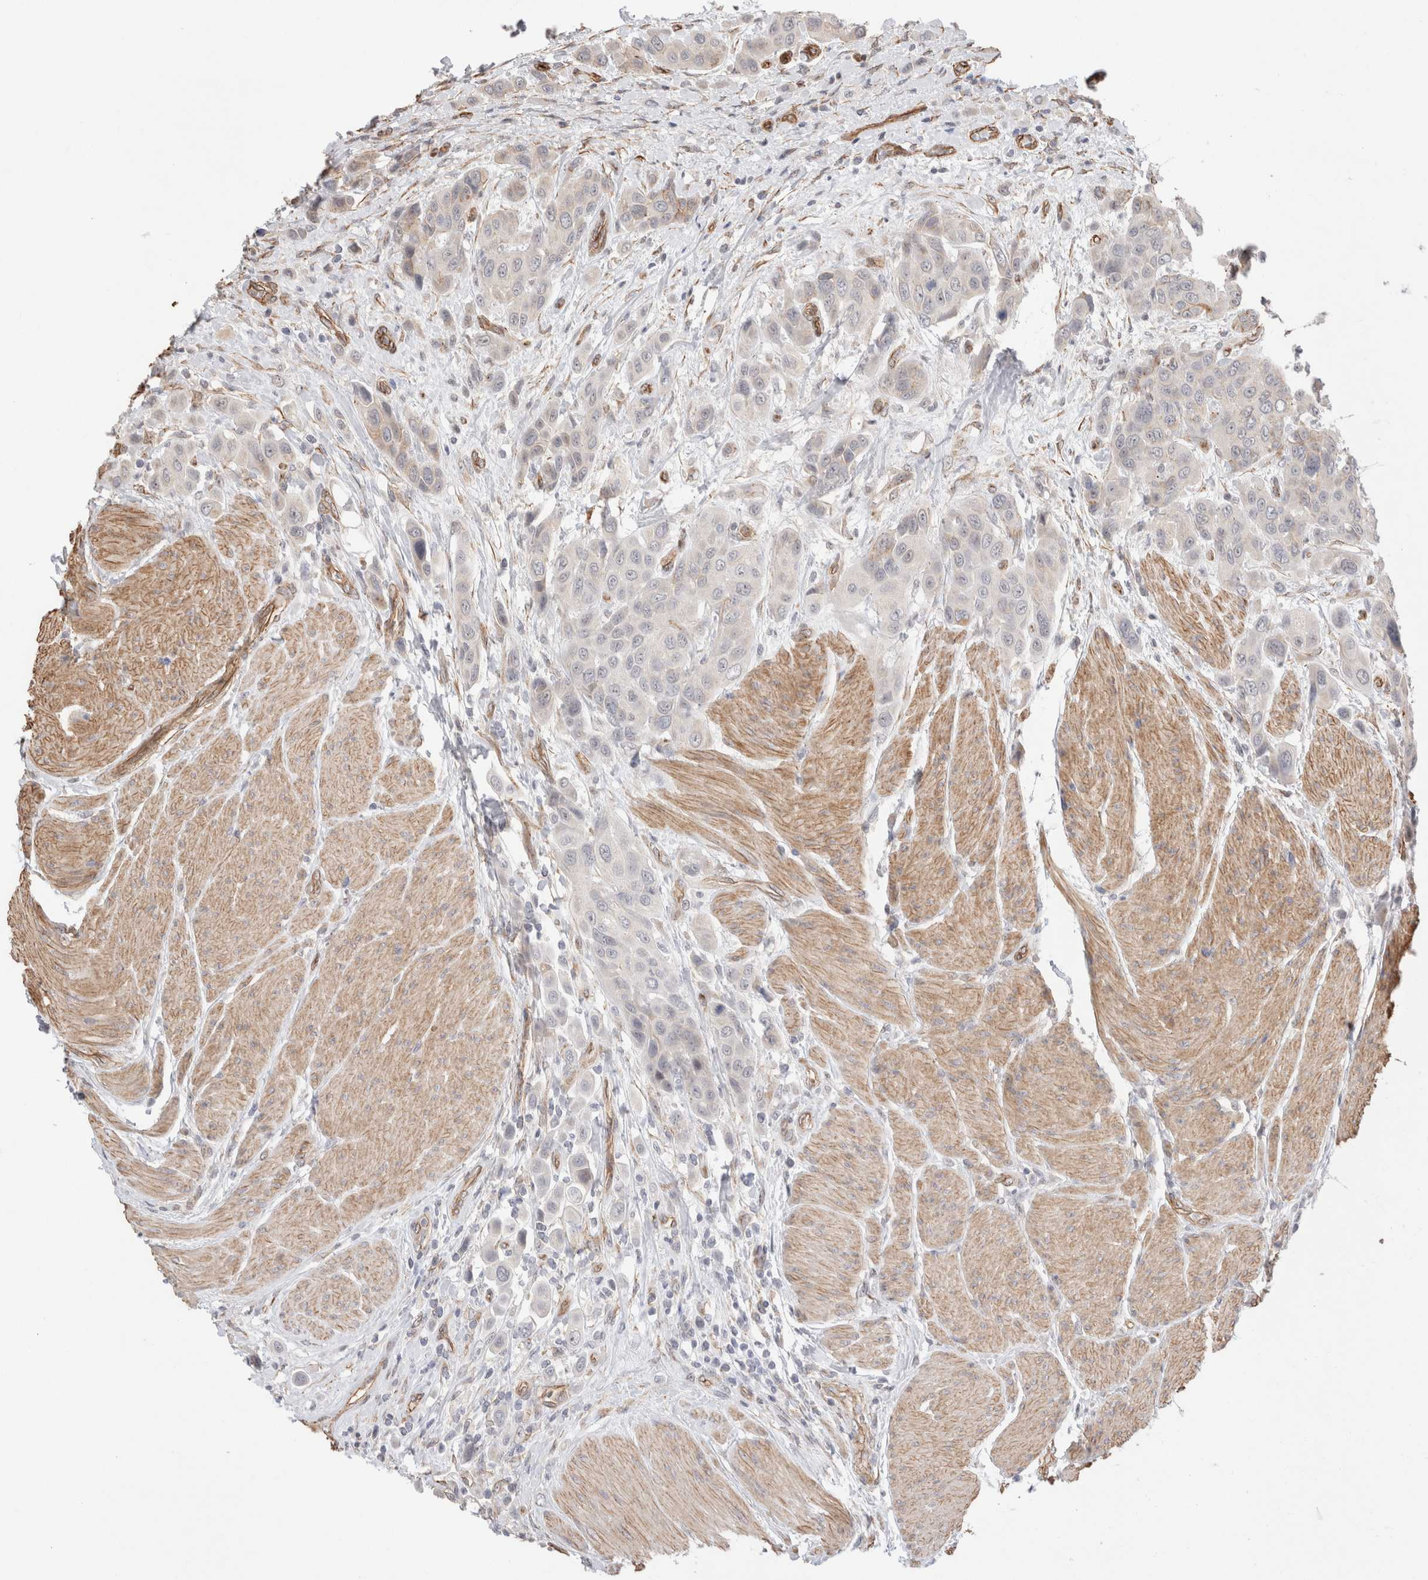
{"staining": {"intensity": "weak", "quantity": "<25%", "location": "cytoplasmic/membranous"}, "tissue": "urothelial cancer", "cell_type": "Tumor cells", "image_type": "cancer", "snomed": [{"axis": "morphology", "description": "Urothelial carcinoma, High grade"}, {"axis": "topography", "description": "Urinary bladder"}], "caption": "The photomicrograph displays no staining of tumor cells in urothelial cancer. Nuclei are stained in blue.", "gene": "CAAP1", "patient": {"sex": "male", "age": 50}}